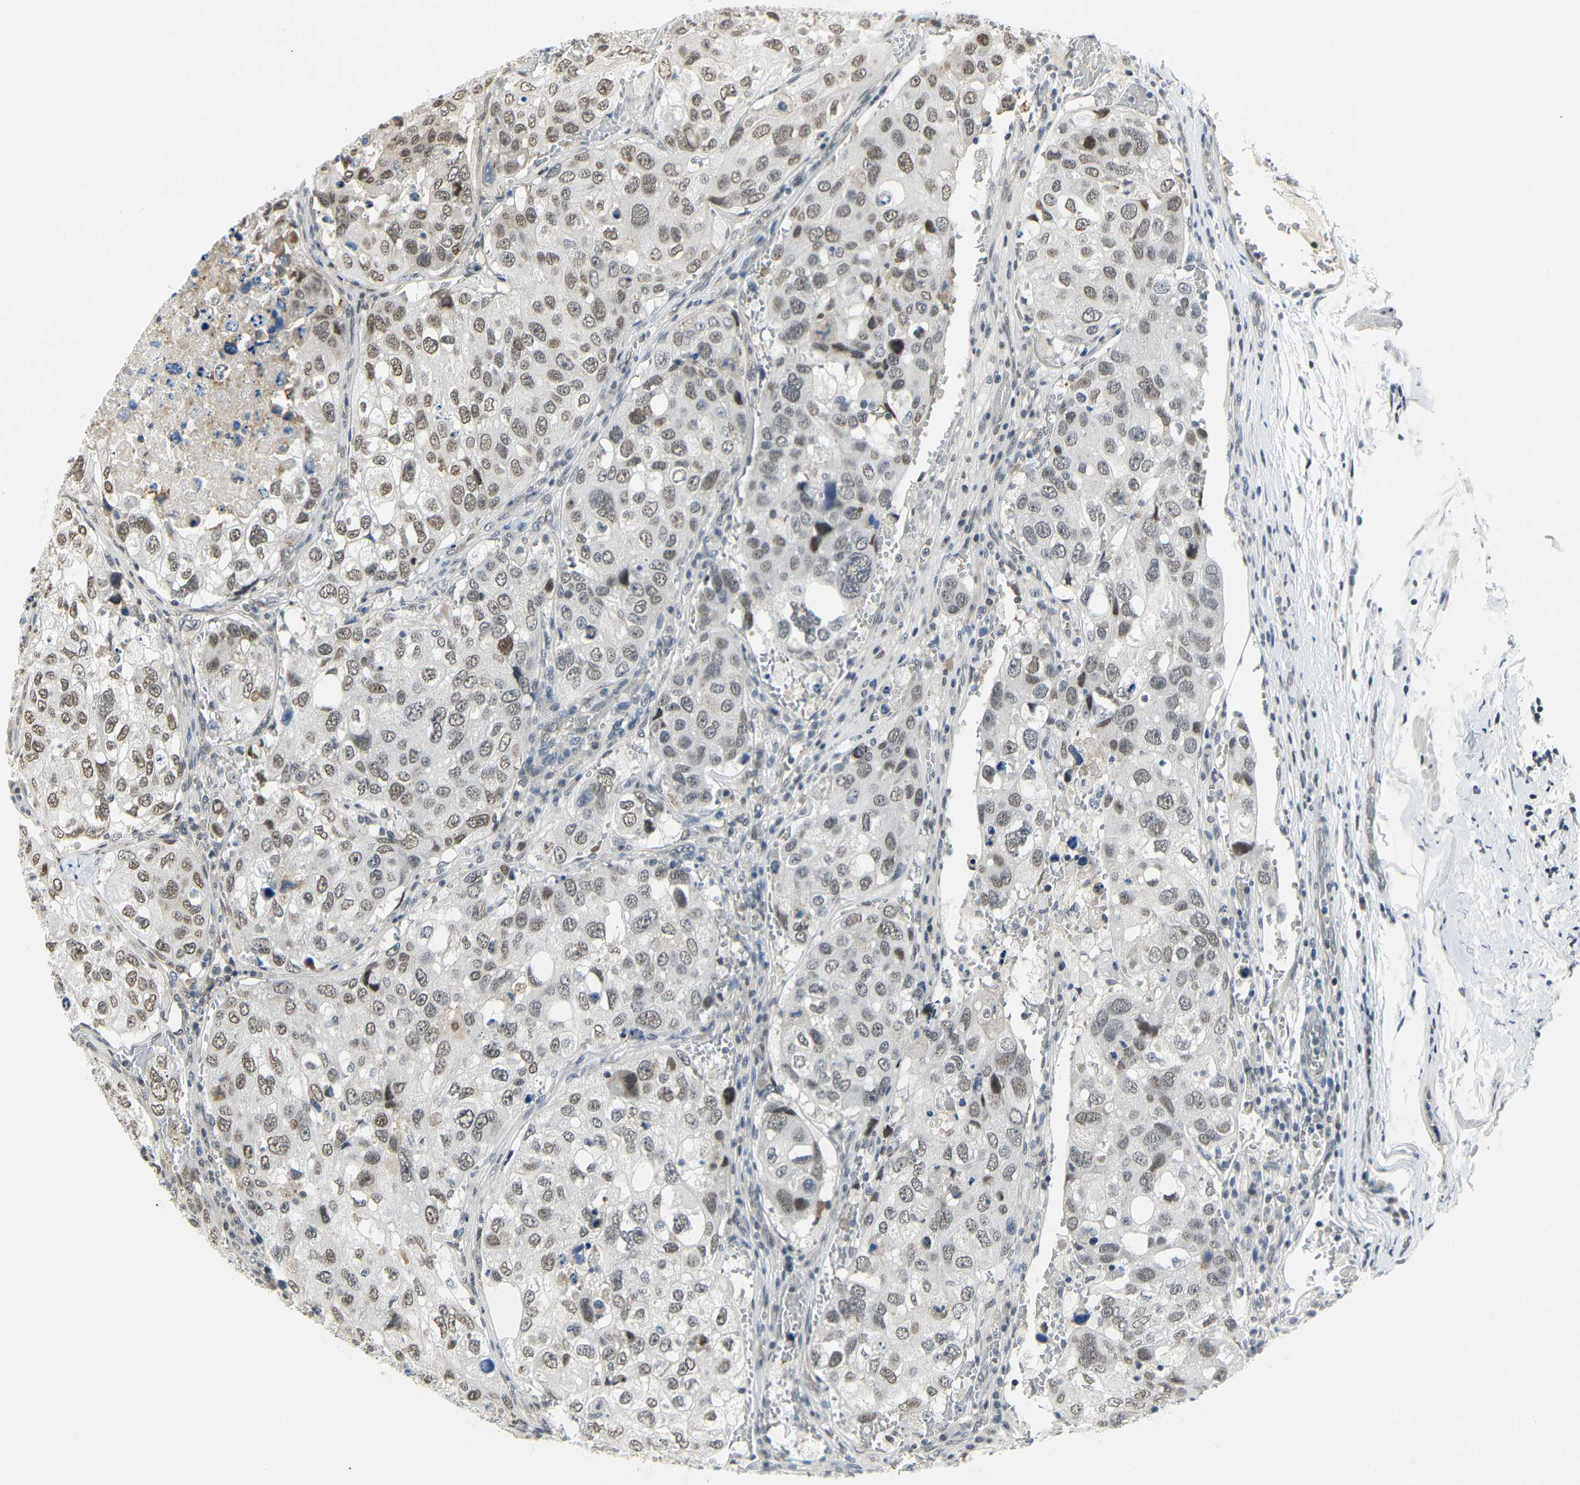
{"staining": {"intensity": "moderate", "quantity": ">75%", "location": "nuclear"}, "tissue": "urothelial cancer", "cell_type": "Tumor cells", "image_type": "cancer", "snomed": [{"axis": "morphology", "description": "Urothelial carcinoma, High grade"}, {"axis": "topography", "description": "Lymph node"}, {"axis": "topography", "description": "Urinary bladder"}], "caption": "Protein expression analysis of urothelial carcinoma (high-grade) displays moderate nuclear positivity in approximately >75% of tumor cells.", "gene": "IMPG2", "patient": {"sex": "male", "age": 51}}